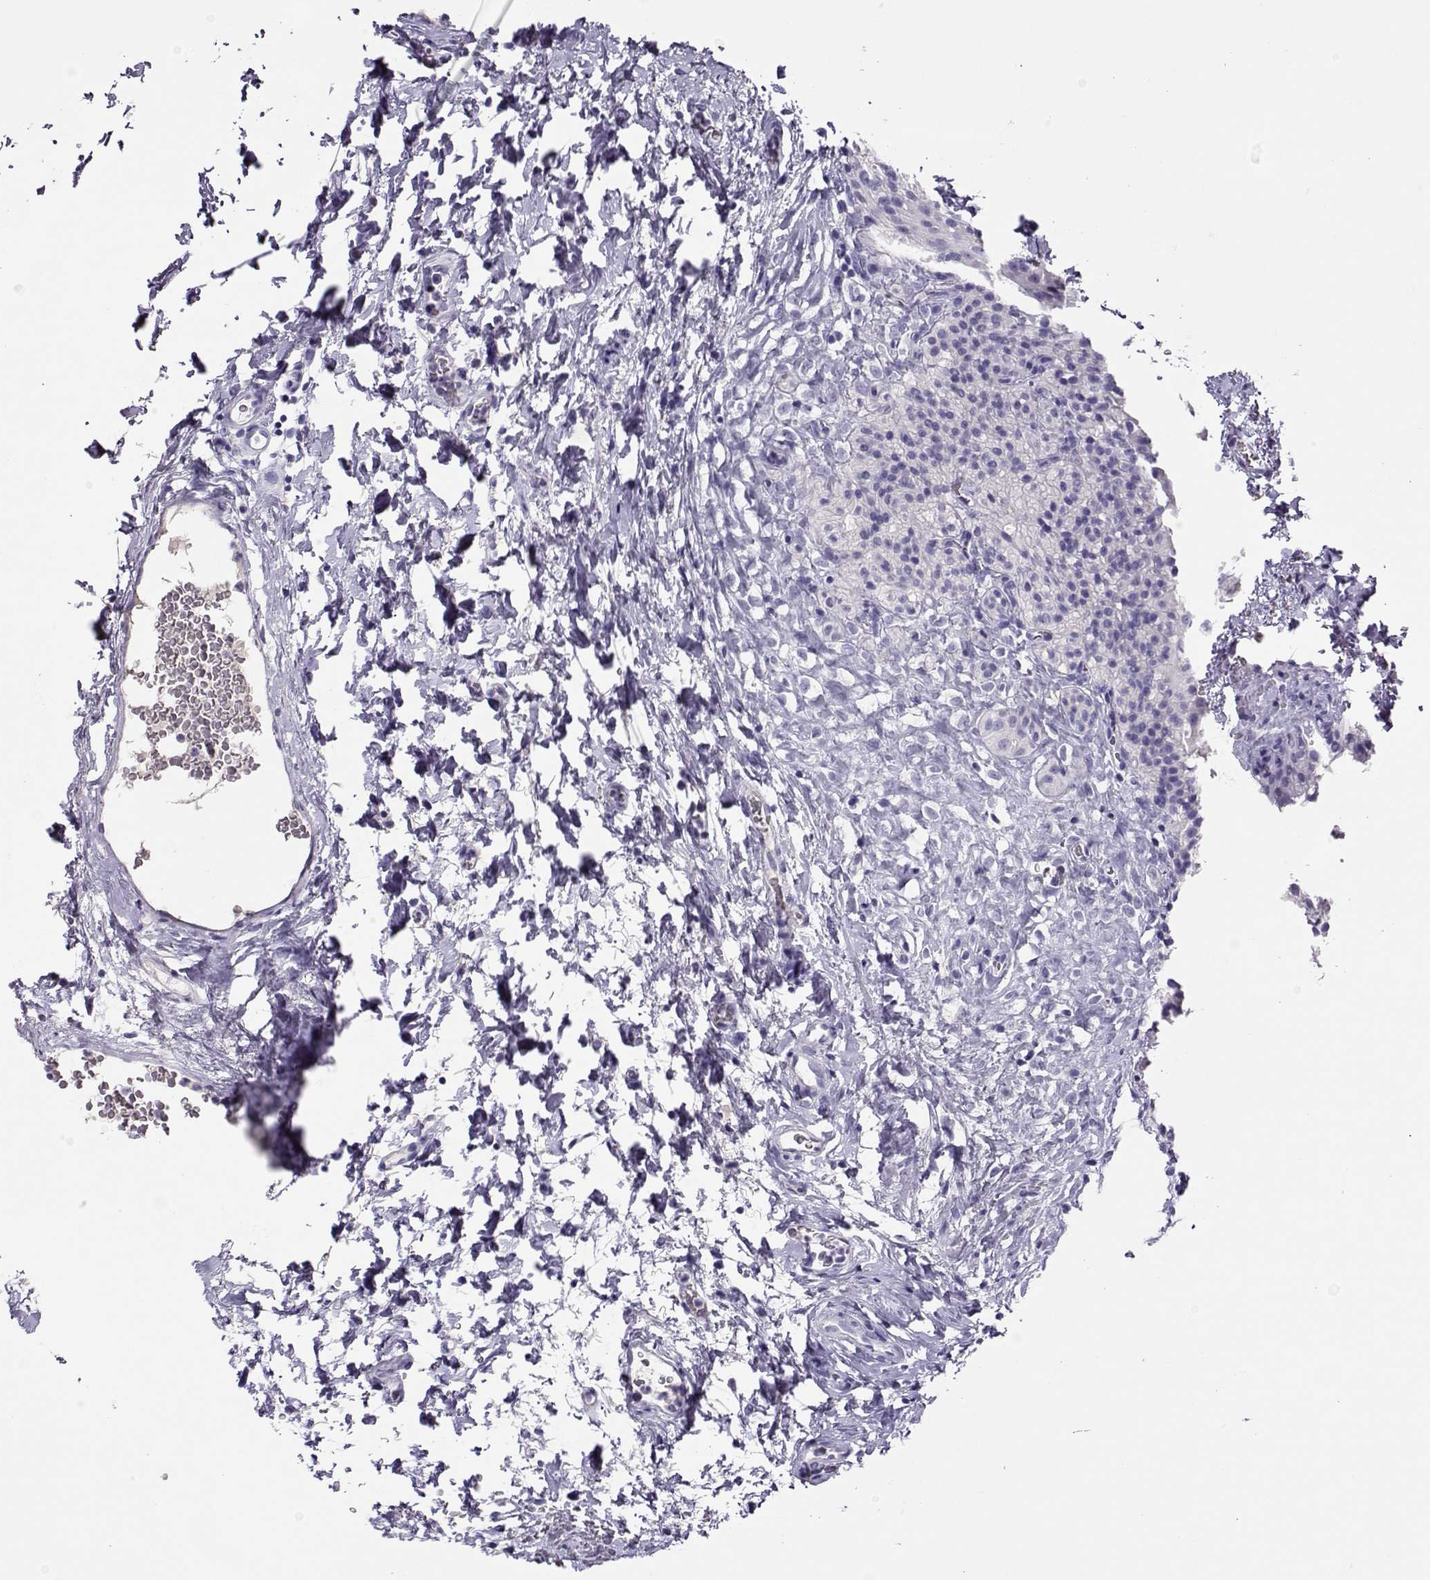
{"staining": {"intensity": "negative", "quantity": "none", "location": "none"}, "tissue": "urinary bladder", "cell_type": "Urothelial cells", "image_type": "normal", "snomed": [{"axis": "morphology", "description": "Normal tissue, NOS"}, {"axis": "topography", "description": "Urinary bladder"}], "caption": "Histopathology image shows no protein staining in urothelial cells of unremarkable urinary bladder.", "gene": "LINGO1", "patient": {"sex": "male", "age": 76}}